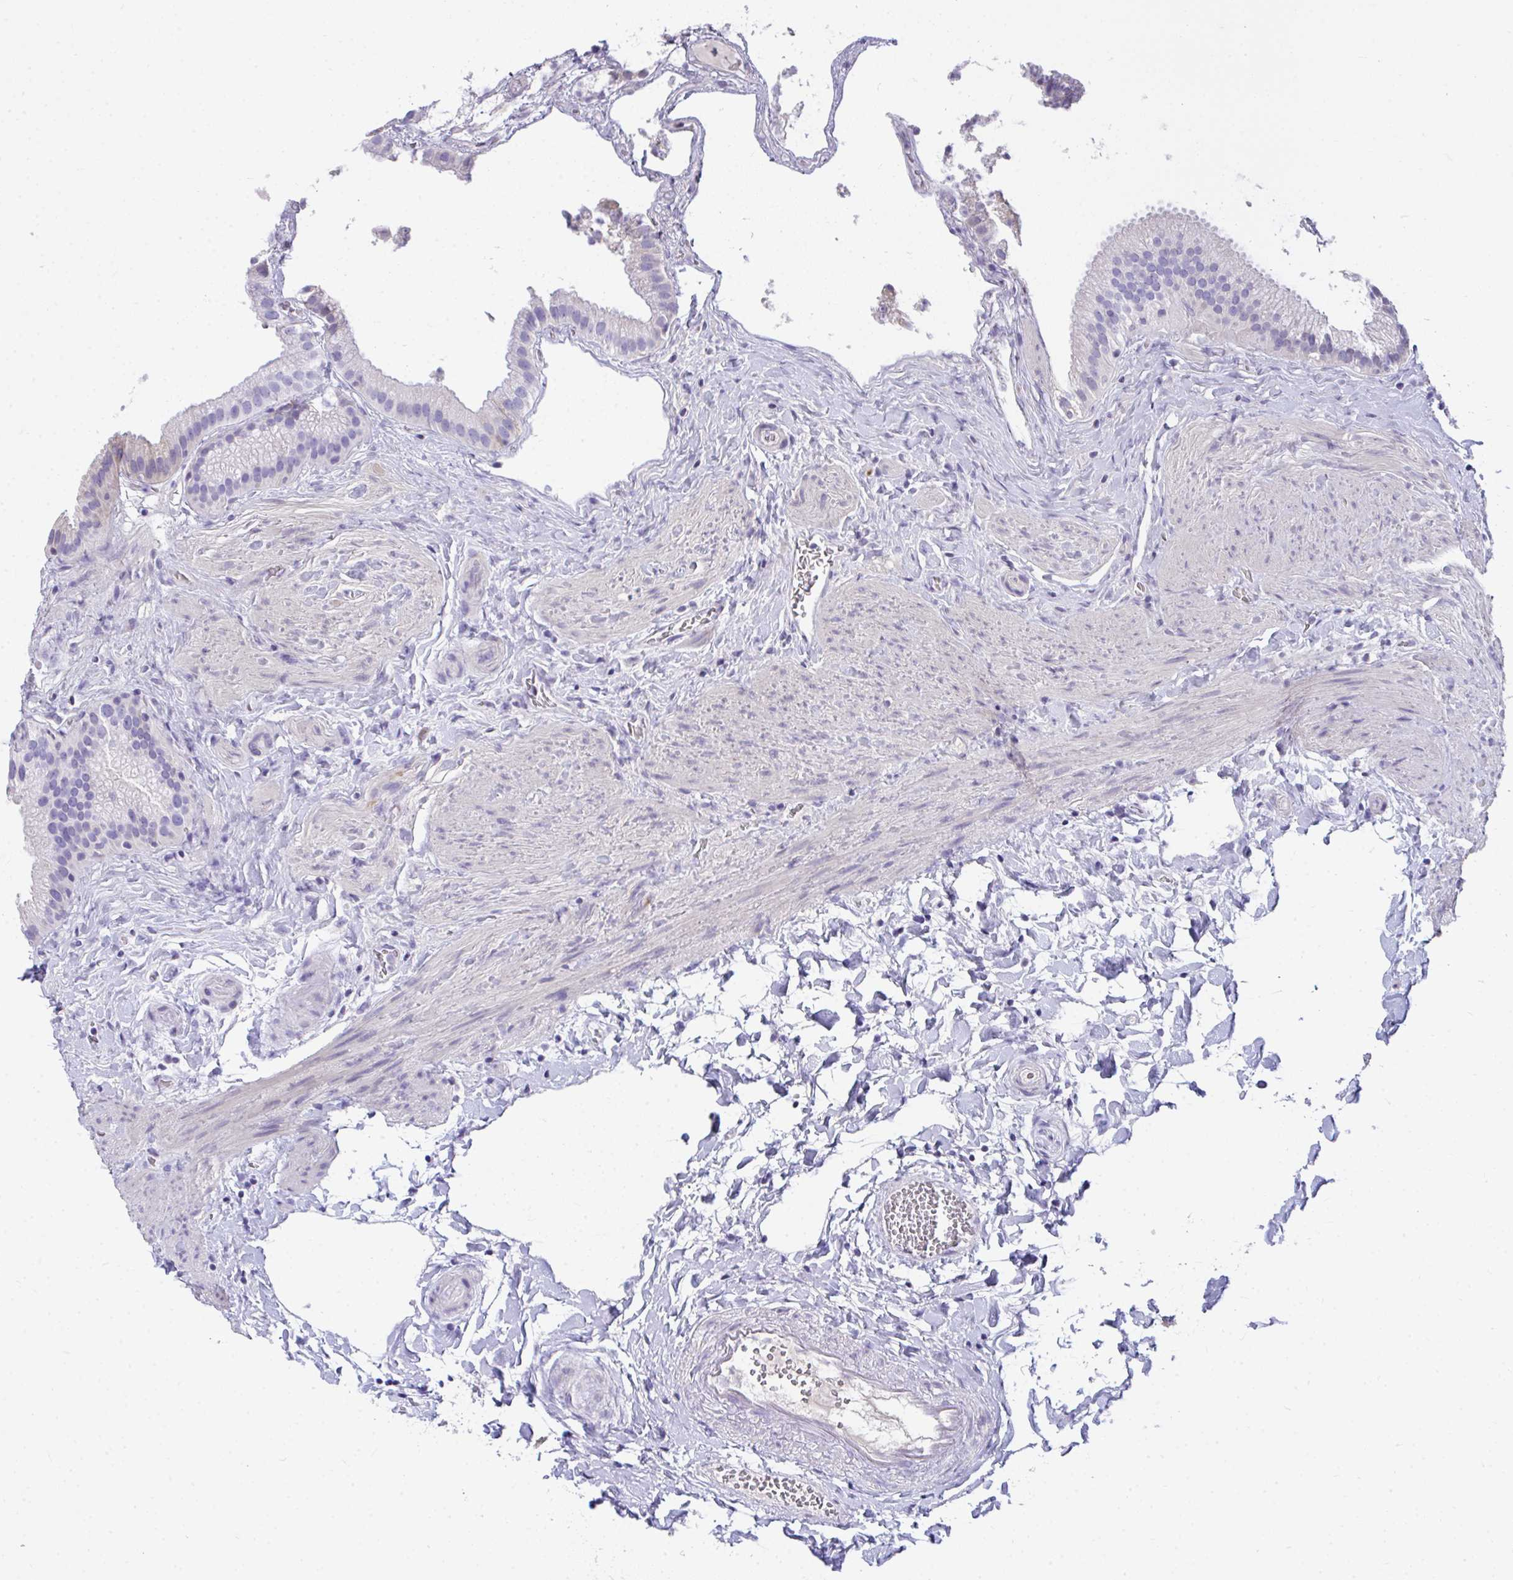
{"staining": {"intensity": "negative", "quantity": "none", "location": "none"}, "tissue": "gallbladder", "cell_type": "Glandular cells", "image_type": "normal", "snomed": [{"axis": "morphology", "description": "Normal tissue, NOS"}, {"axis": "topography", "description": "Gallbladder"}], "caption": "The histopathology image displays no significant expression in glandular cells of gallbladder. (Stains: DAB immunohistochemistry (IHC) with hematoxylin counter stain, Microscopy: brightfield microscopy at high magnification).", "gene": "COA5", "patient": {"sex": "female", "age": 63}}